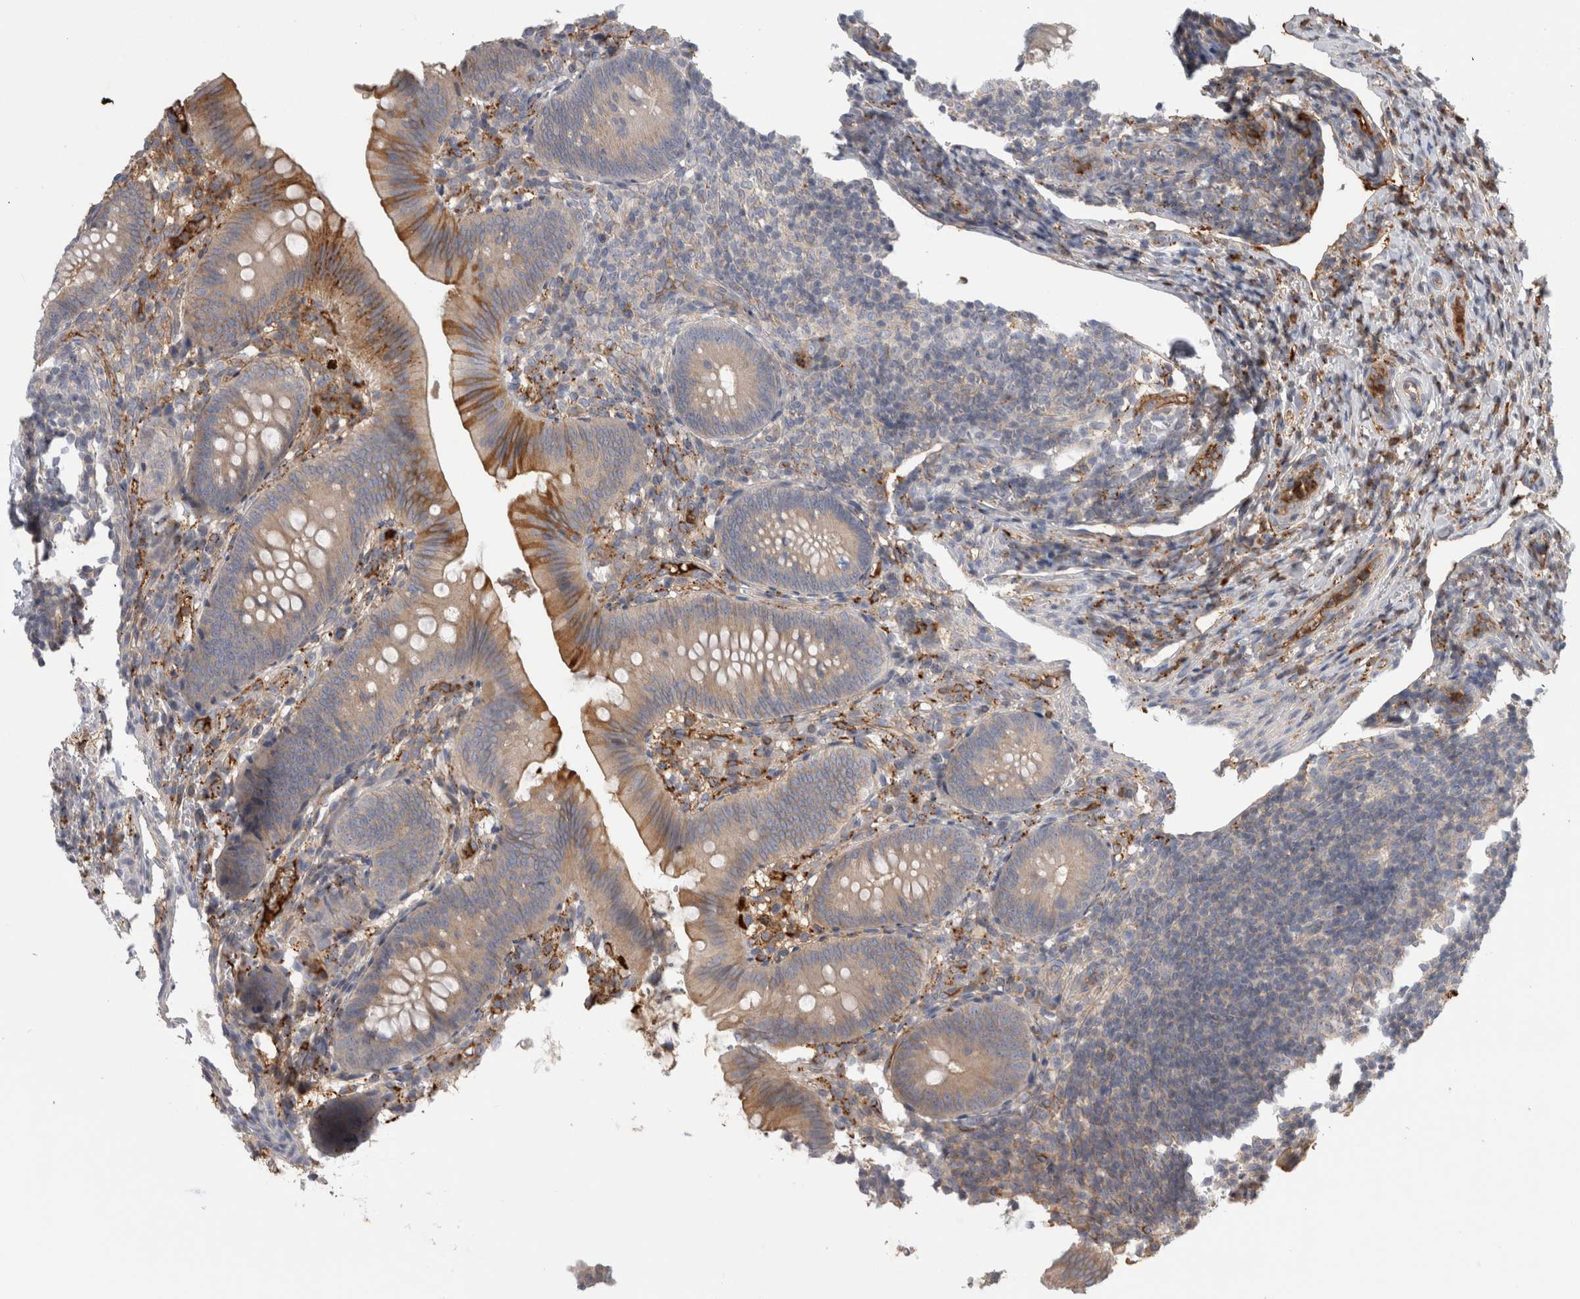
{"staining": {"intensity": "moderate", "quantity": "<25%", "location": "cytoplasmic/membranous"}, "tissue": "appendix", "cell_type": "Glandular cells", "image_type": "normal", "snomed": [{"axis": "morphology", "description": "Normal tissue, NOS"}, {"axis": "topography", "description": "Appendix"}], "caption": "High-magnification brightfield microscopy of unremarkable appendix stained with DAB (brown) and counterstained with hematoxylin (blue). glandular cells exhibit moderate cytoplasmic/membranous expression is appreciated in approximately<25% of cells.", "gene": "TBCE", "patient": {"sex": "male", "age": 1}}